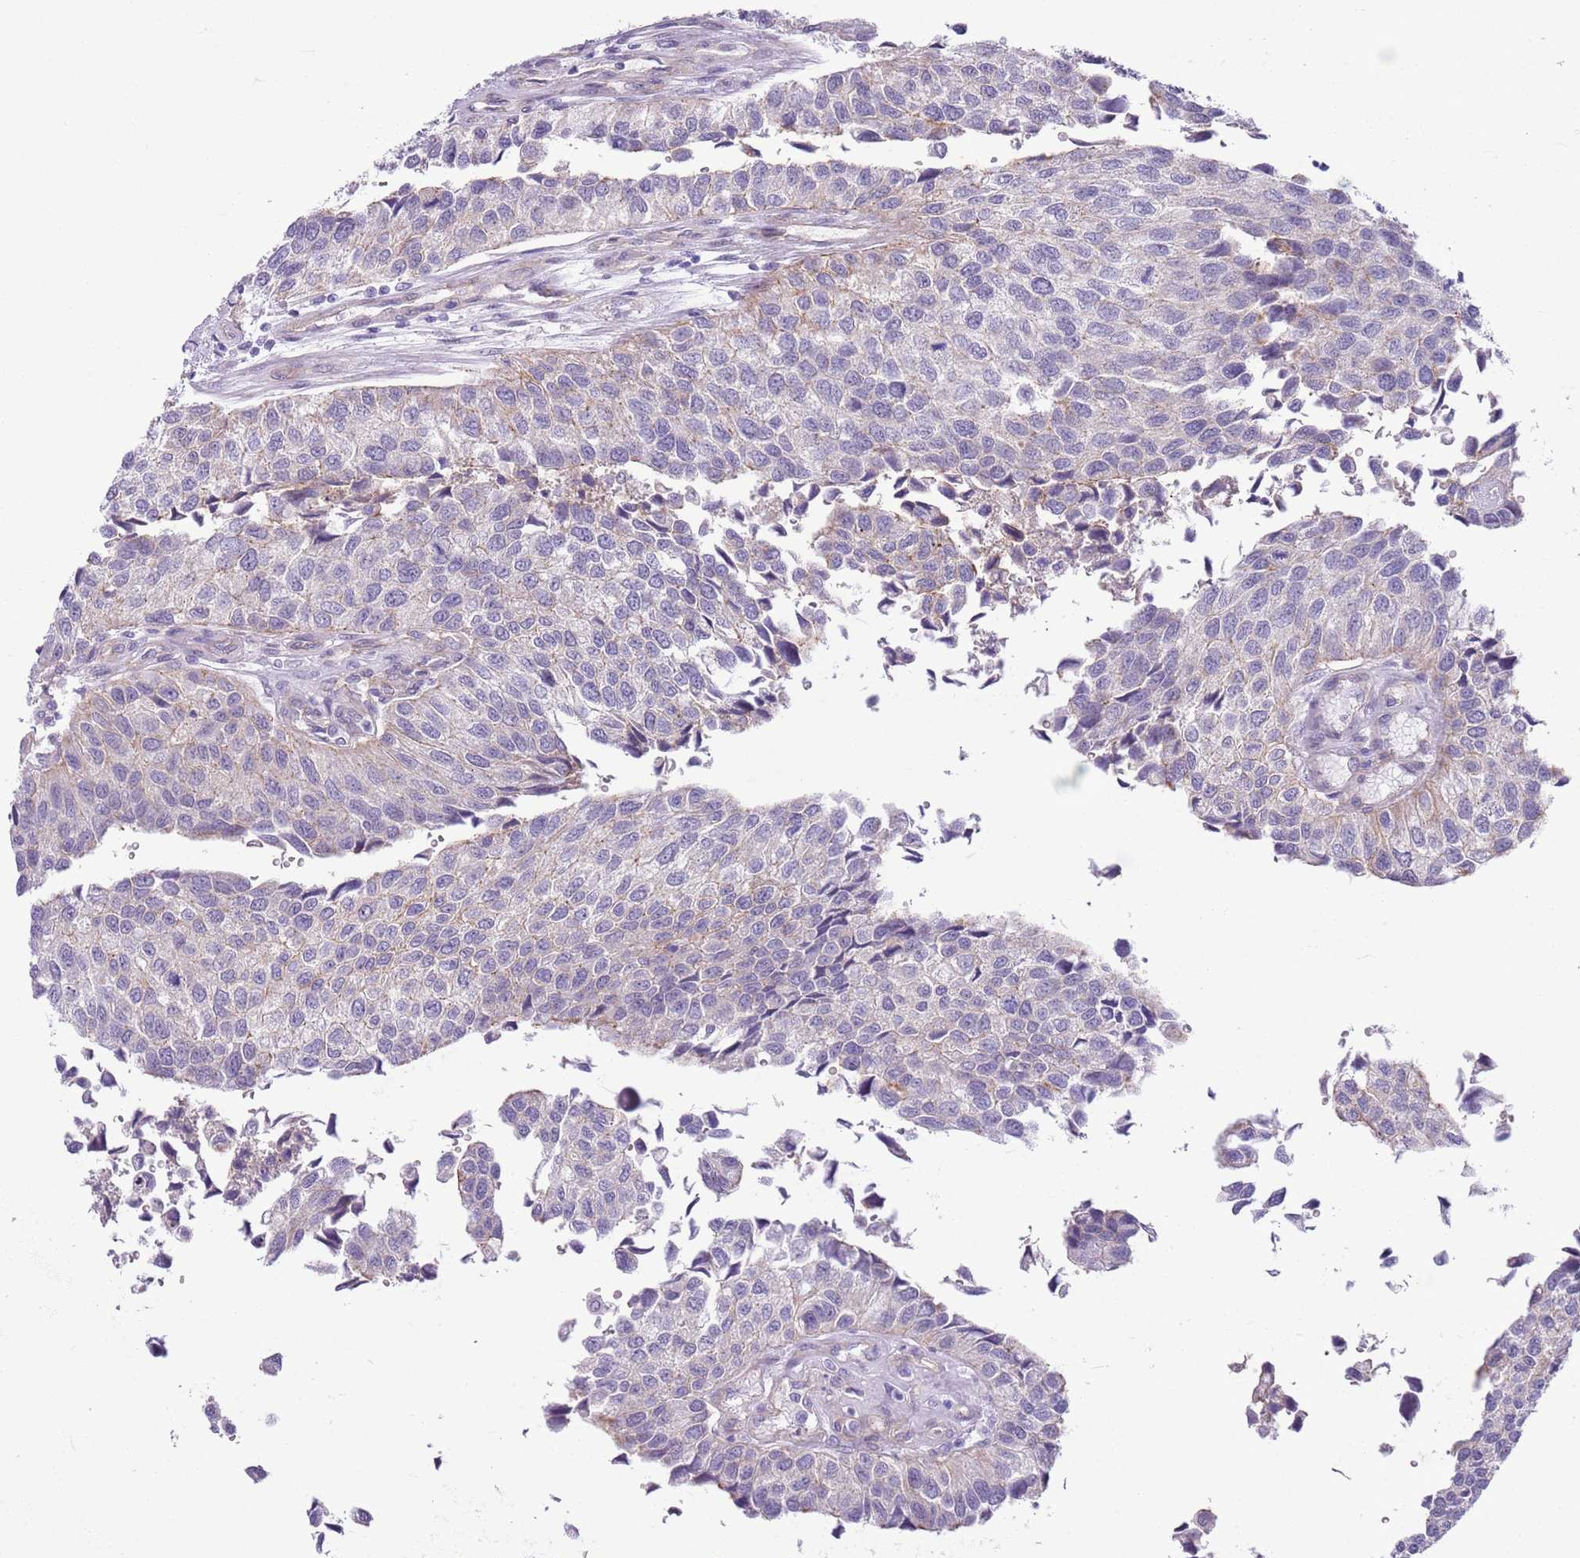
{"staining": {"intensity": "weak", "quantity": "<25%", "location": "cytoplasmic/membranous"}, "tissue": "urothelial cancer", "cell_type": "Tumor cells", "image_type": "cancer", "snomed": [{"axis": "morphology", "description": "Urothelial carcinoma, NOS"}, {"axis": "topography", "description": "Urinary bladder"}], "caption": "IHC micrograph of human transitional cell carcinoma stained for a protein (brown), which reveals no expression in tumor cells.", "gene": "PARP8", "patient": {"sex": "male", "age": 55}}